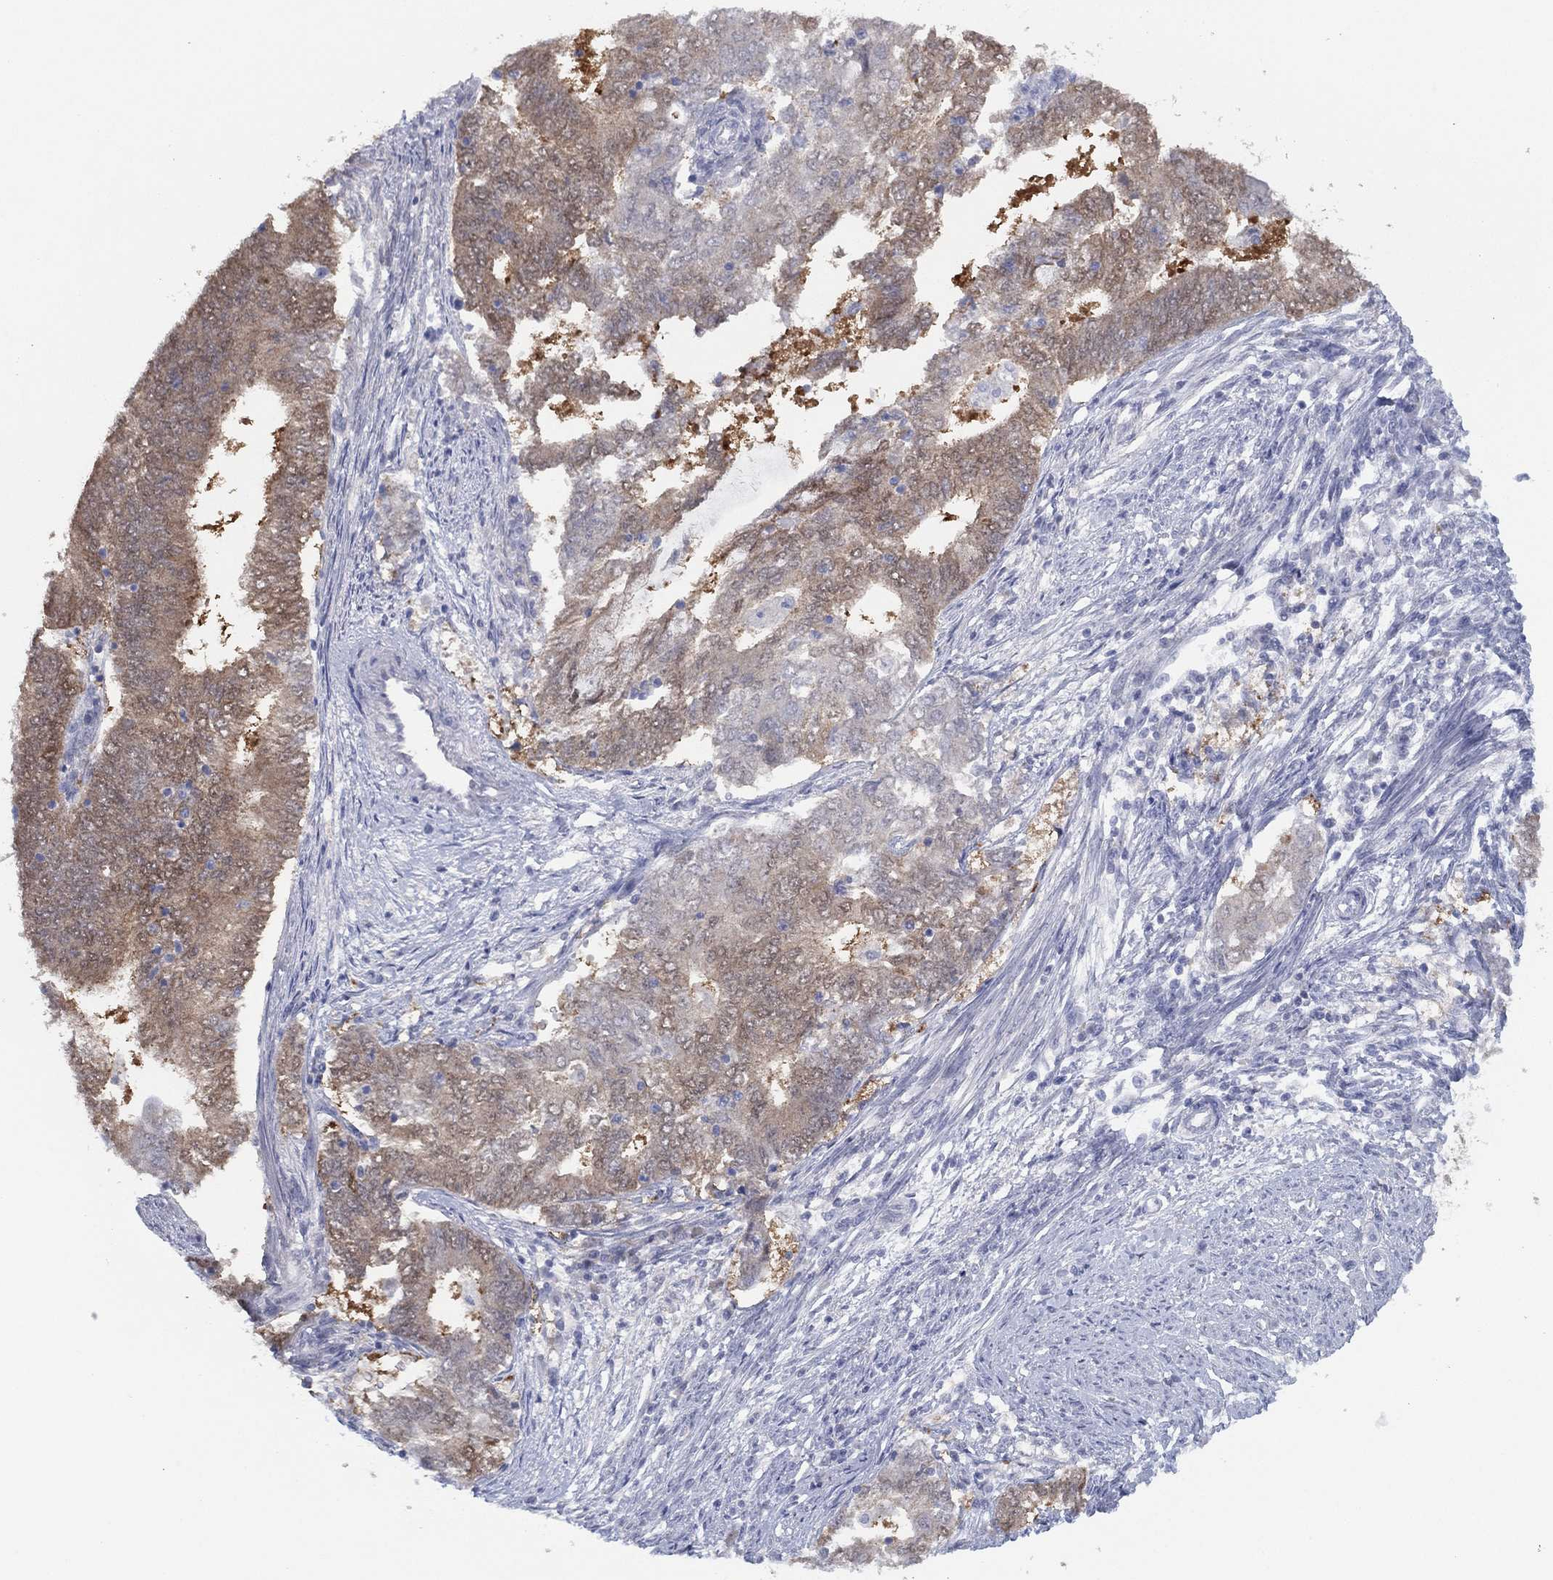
{"staining": {"intensity": "weak", "quantity": "25%-75%", "location": "cytoplasmic/membranous"}, "tissue": "endometrial cancer", "cell_type": "Tumor cells", "image_type": "cancer", "snomed": [{"axis": "morphology", "description": "Adenocarcinoma, NOS"}, {"axis": "topography", "description": "Endometrium"}], "caption": "Immunohistochemical staining of human endometrial cancer (adenocarcinoma) displays low levels of weak cytoplasmic/membranous staining in approximately 25%-75% of tumor cells. Immunohistochemistry stains the protein in brown and the nuclei are stained blue.", "gene": "DDAH1", "patient": {"sex": "female", "age": 62}}